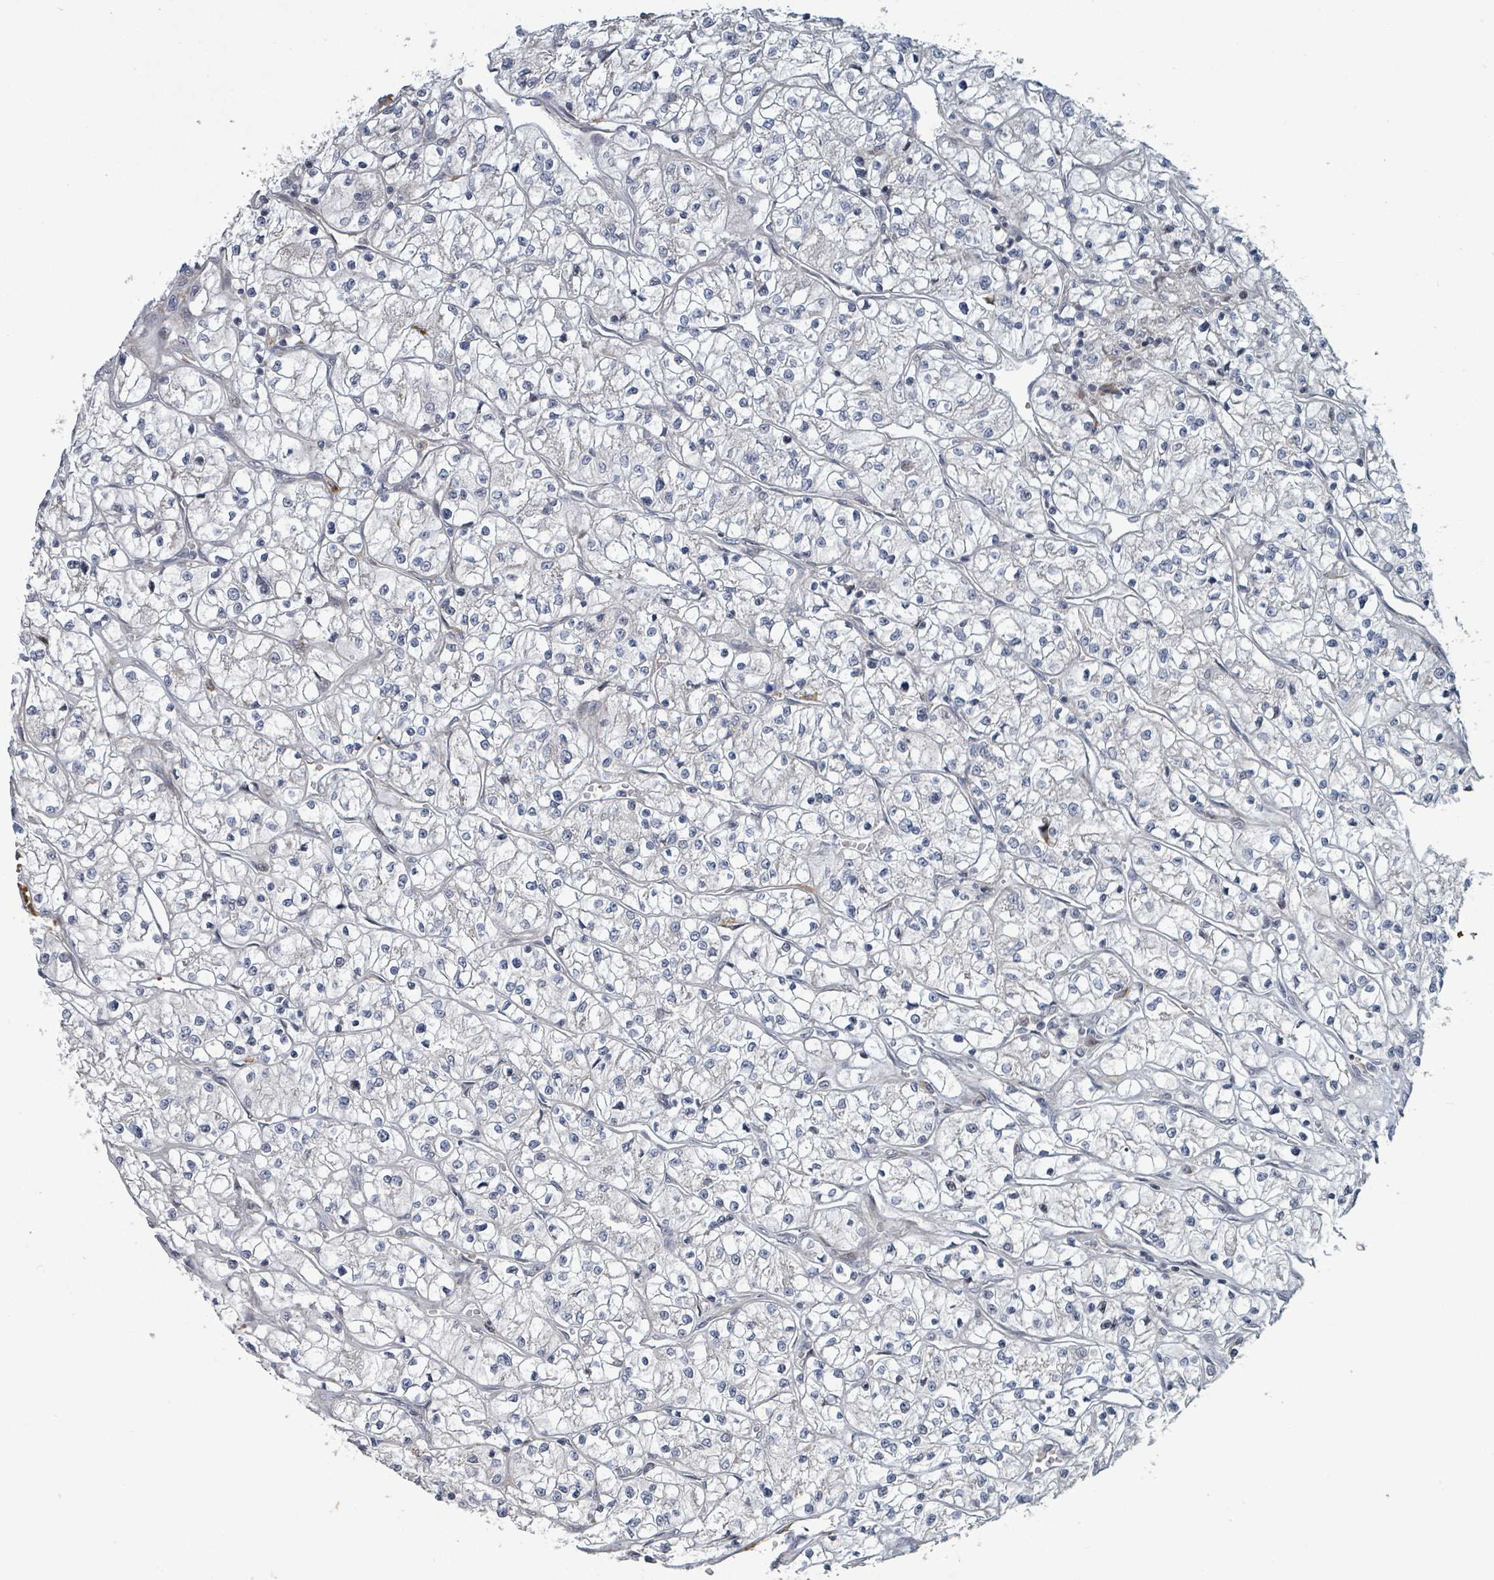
{"staining": {"intensity": "negative", "quantity": "none", "location": "none"}, "tissue": "renal cancer", "cell_type": "Tumor cells", "image_type": "cancer", "snomed": [{"axis": "morphology", "description": "Adenocarcinoma, NOS"}, {"axis": "topography", "description": "Kidney"}], "caption": "Immunohistochemistry of renal adenocarcinoma reveals no staining in tumor cells. The staining is performed using DAB (3,3'-diaminobenzidine) brown chromogen with nuclei counter-stained in using hematoxylin.", "gene": "GTF3C1", "patient": {"sex": "female", "age": 64}}